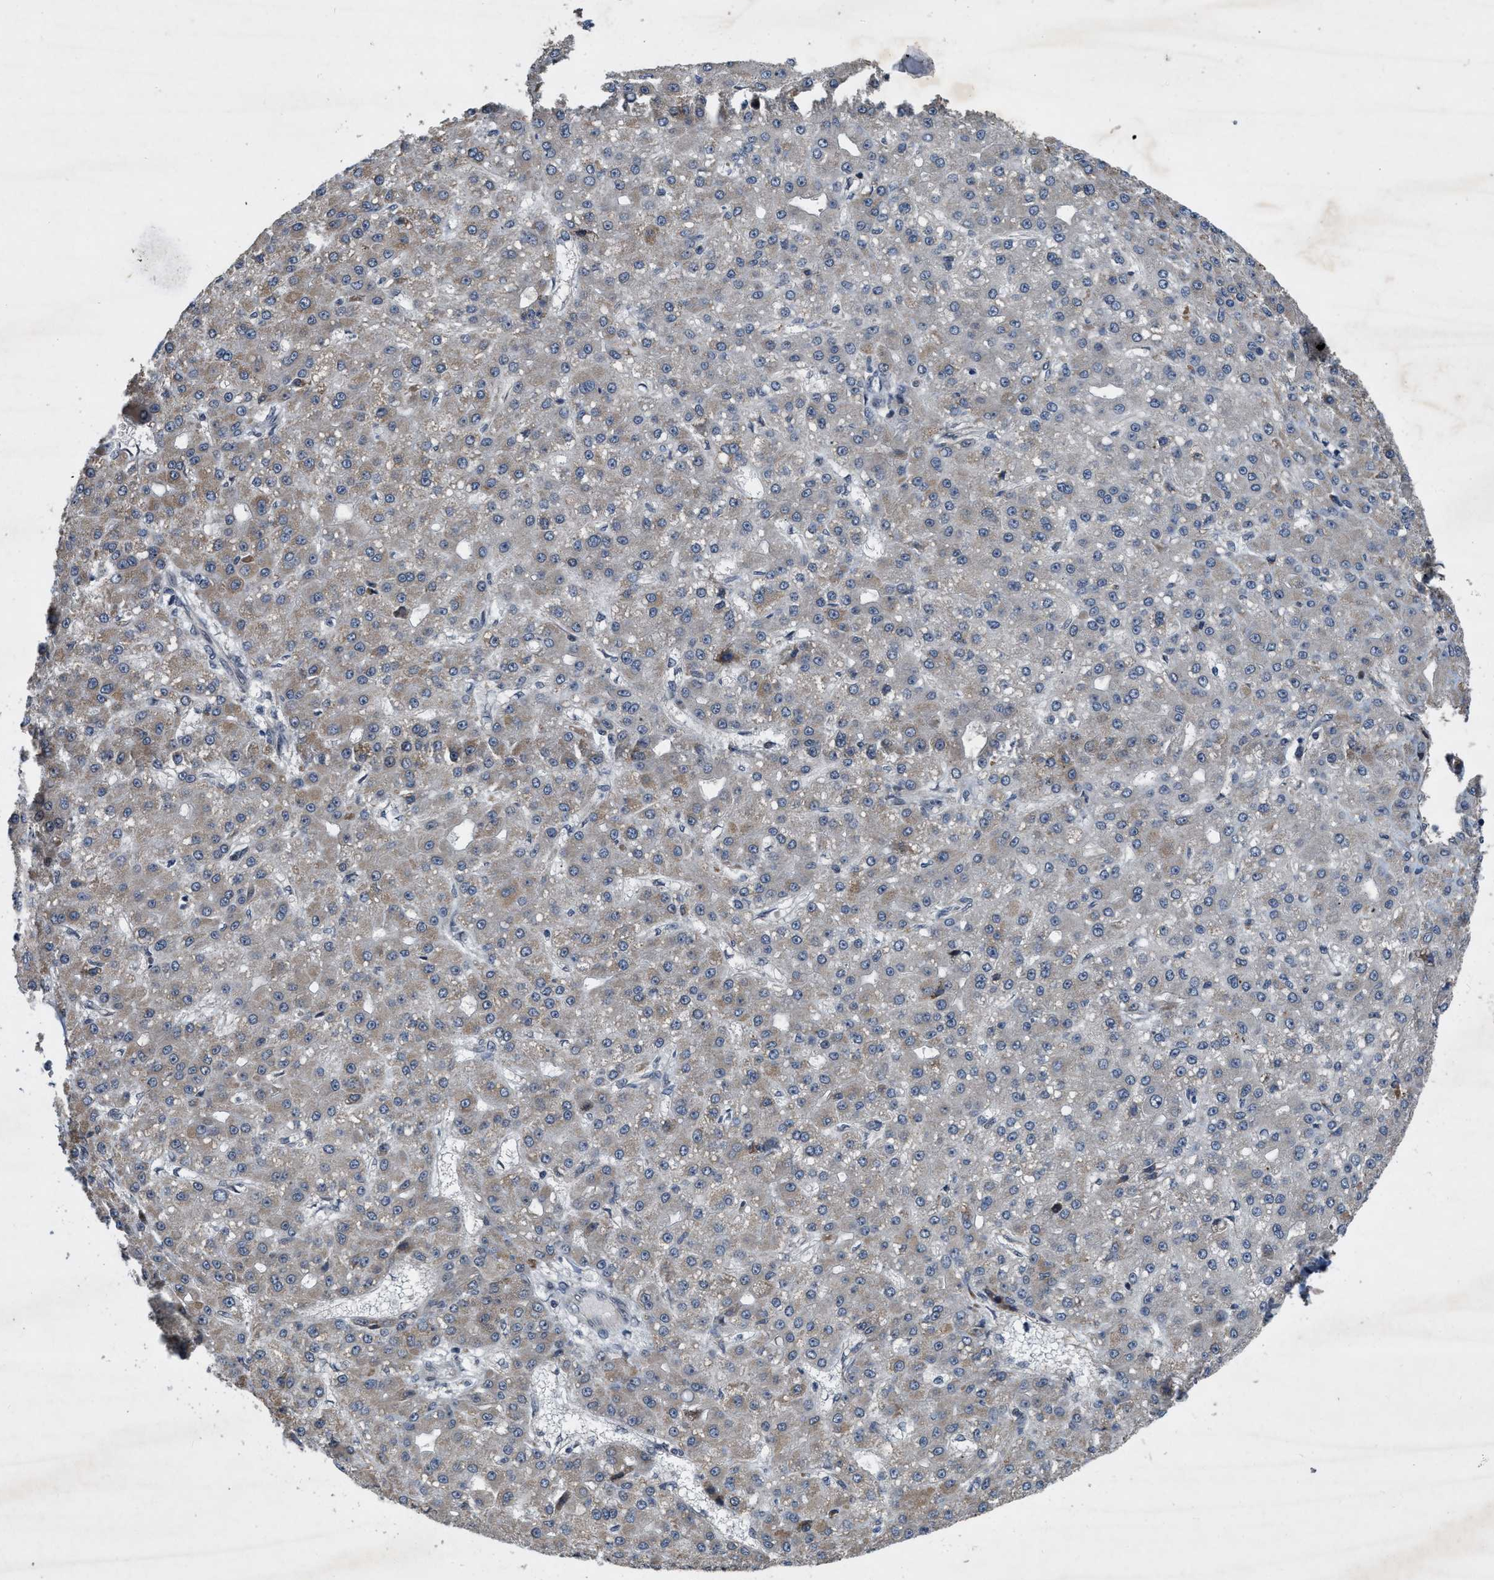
{"staining": {"intensity": "weak", "quantity": "<25%", "location": "cytoplasmic/membranous"}, "tissue": "liver cancer", "cell_type": "Tumor cells", "image_type": "cancer", "snomed": [{"axis": "morphology", "description": "Carcinoma, Hepatocellular, NOS"}, {"axis": "topography", "description": "Liver"}], "caption": "A high-resolution micrograph shows immunohistochemistry (IHC) staining of liver cancer (hepatocellular carcinoma), which demonstrates no significant positivity in tumor cells.", "gene": "ZNHIT1", "patient": {"sex": "male", "age": 67}}